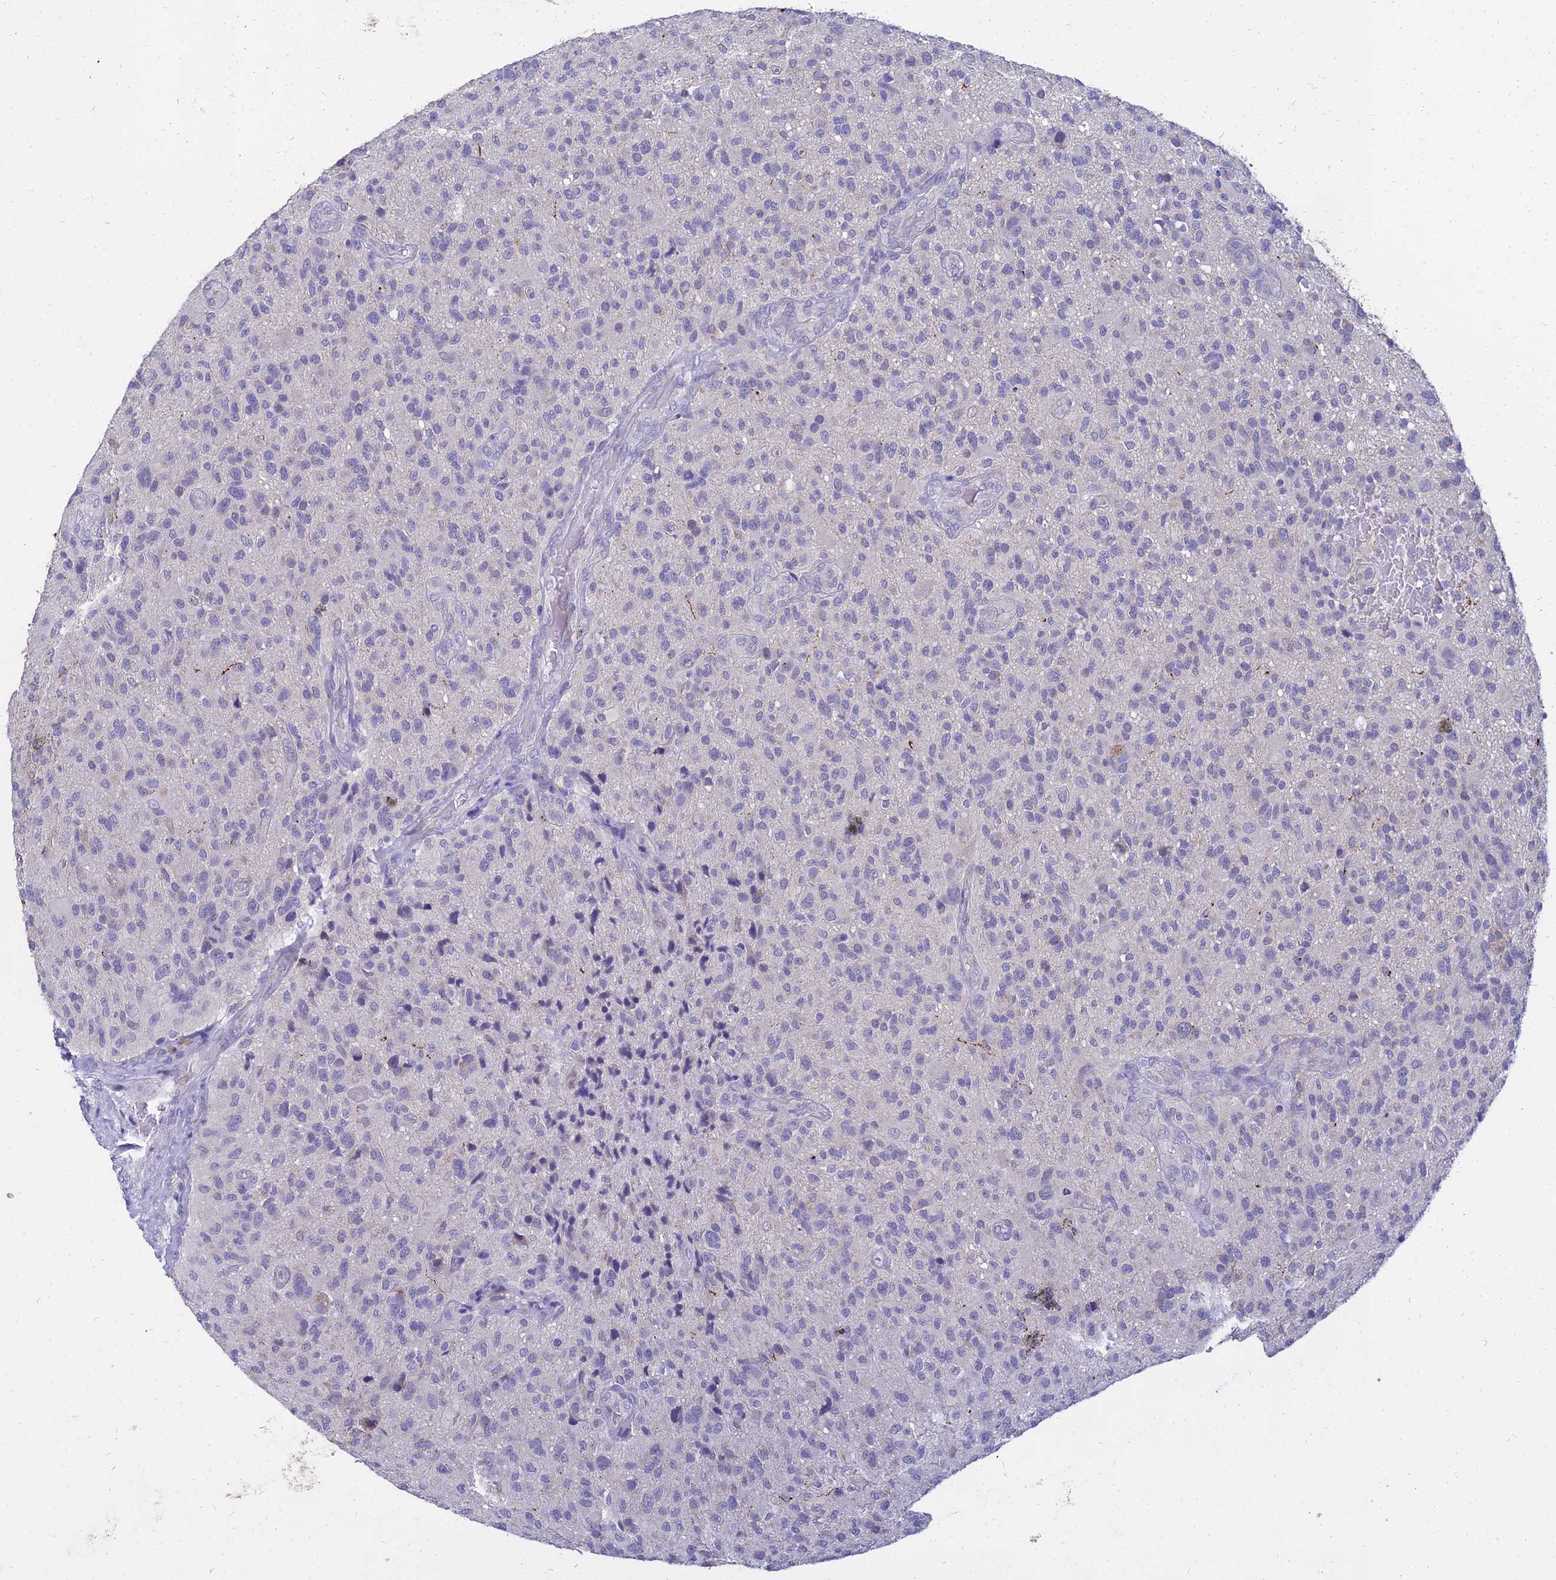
{"staining": {"intensity": "negative", "quantity": "none", "location": "none"}, "tissue": "glioma", "cell_type": "Tumor cells", "image_type": "cancer", "snomed": [{"axis": "morphology", "description": "Glioma, malignant, High grade"}, {"axis": "topography", "description": "Brain"}], "caption": "This is a image of IHC staining of glioma, which shows no expression in tumor cells.", "gene": "NPY", "patient": {"sex": "male", "age": 47}}